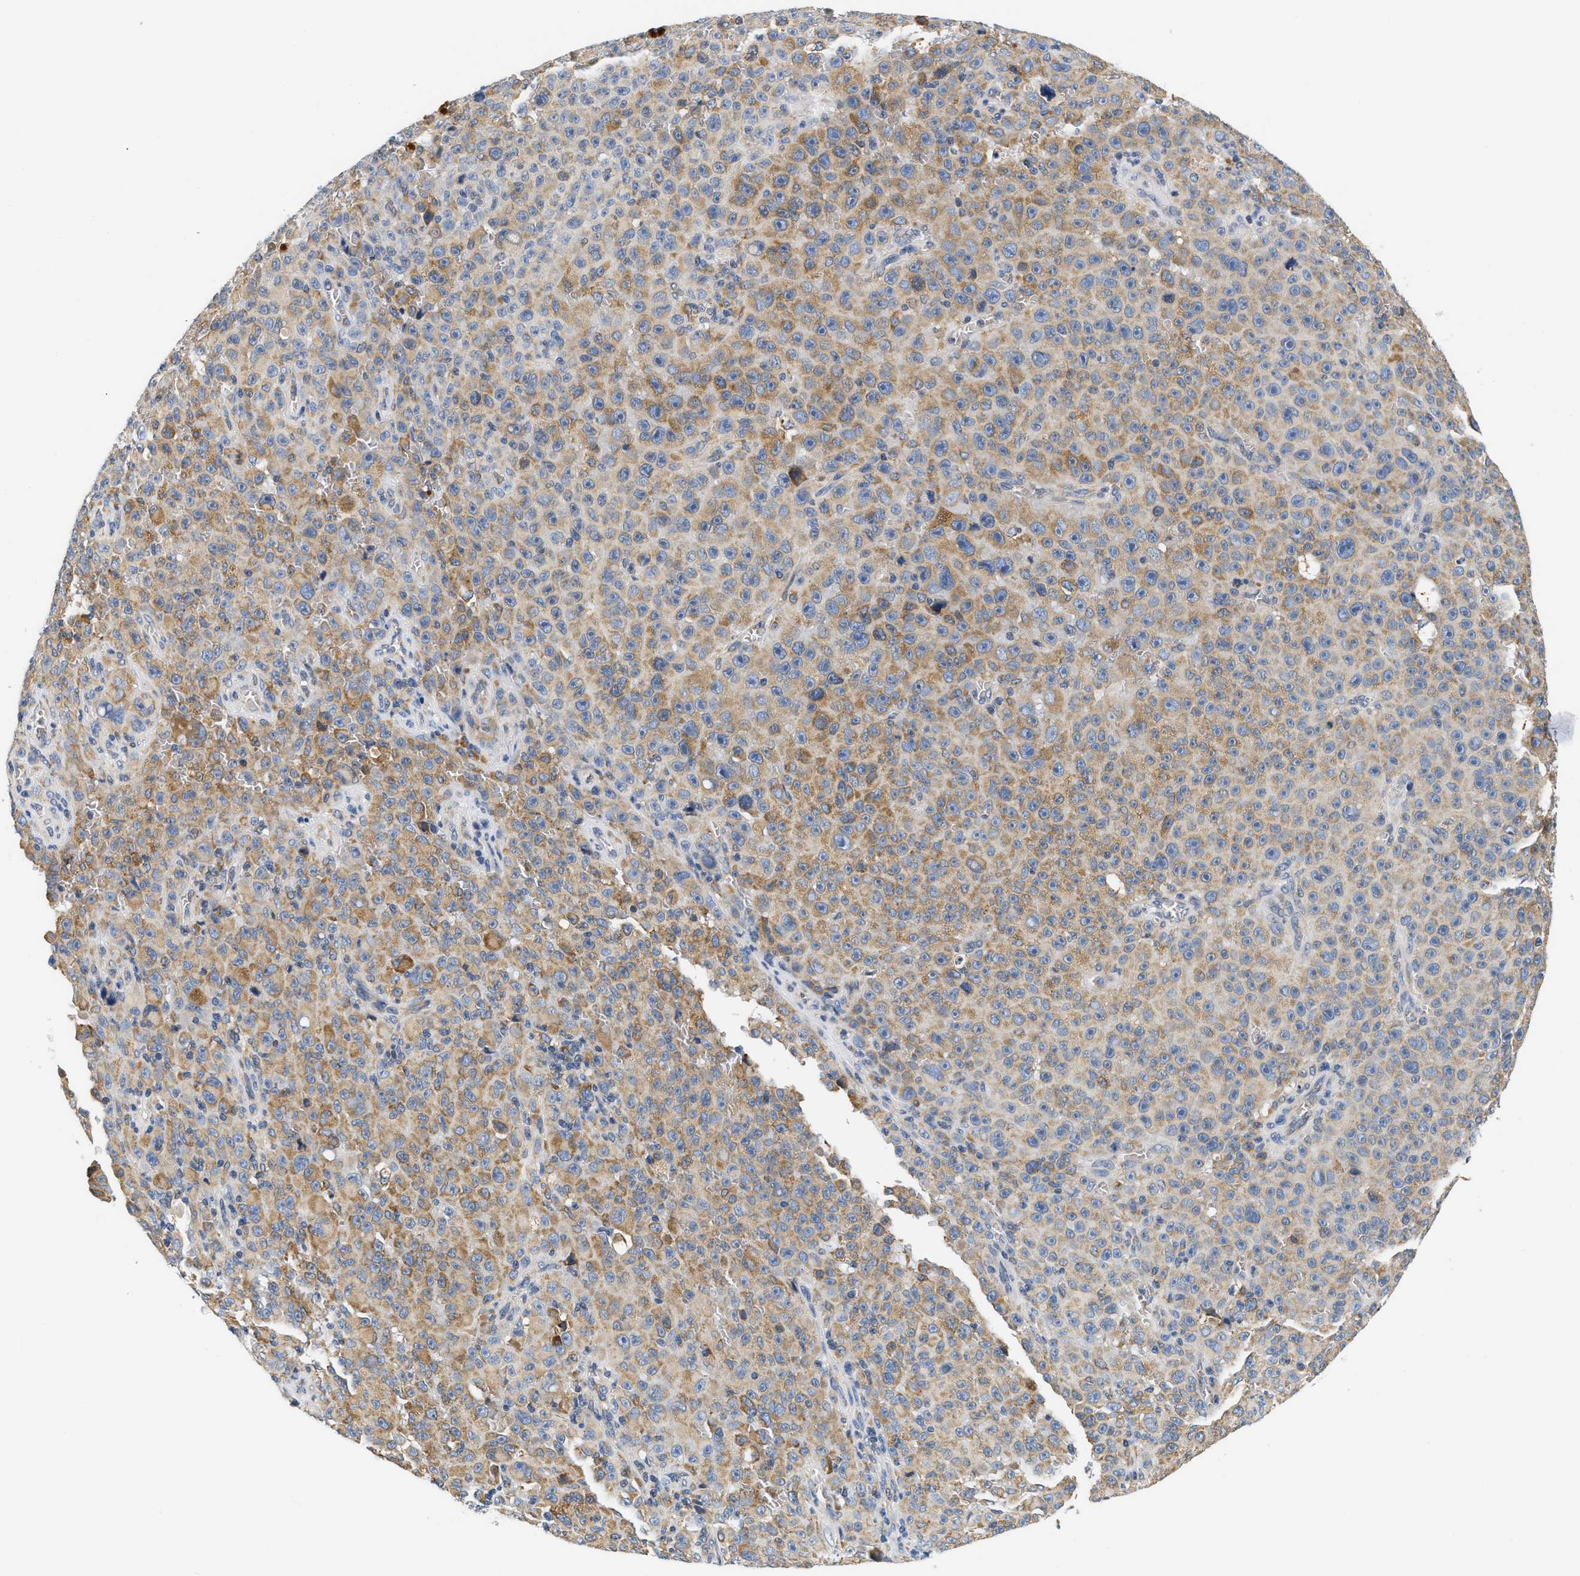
{"staining": {"intensity": "moderate", "quantity": "25%-75%", "location": "cytoplasmic/membranous"}, "tissue": "melanoma", "cell_type": "Tumor cells", "image_type": "cancer", "snomed": [{"axis": "morphology", "description": "Malignant melanoma, NOS"}, {"axis": "topography", "description": "Skin"}], "caption": "Approximately 25%-75% of tumor cells in human melanoma demonstrate moderate cytoplasmic/membranous protein expression as visualized by brown immunohistochemical staining.", "gene": "HDHD3", "patient": {"sex": "female", "age": 82}}